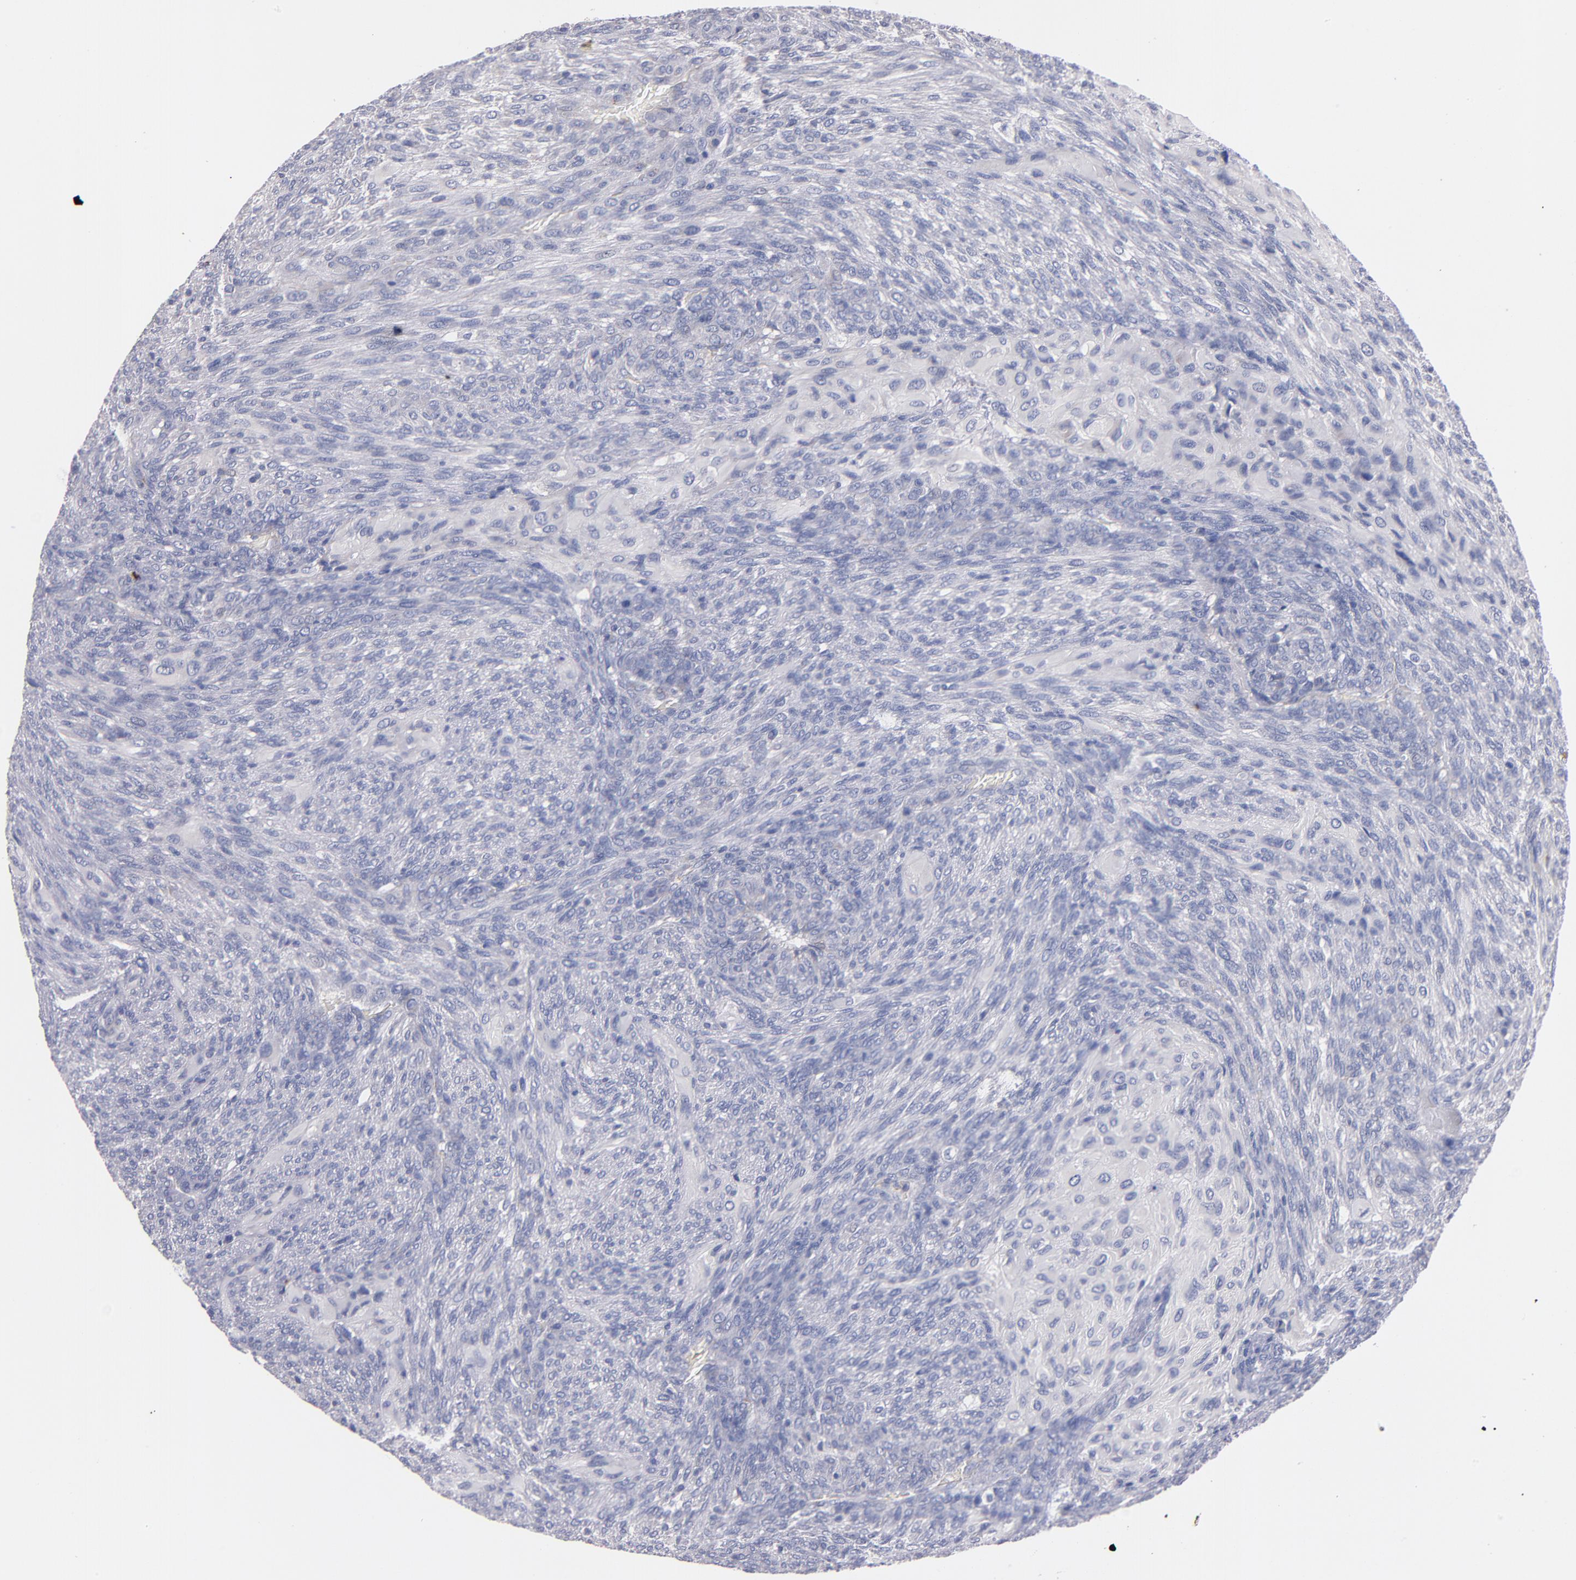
{"staining": {"intensity": "negative", "quantity": "none", "location": "none"}, "tissue": "glioma", "cell_type": "Tumor cells", "image_type": "cancer", "snomed": [{"axis": "morphology", "description": "Glioma, malignant, High grade"}, {"axis": "topography", "description": "Cerebral cortex"}], "caption": "High-grade glioma (malignant) stained for a protein using IHC shows no staining tumor cells.", "gene": "CNTNAP2", "patient": {"sex": "female", "age": 55}}